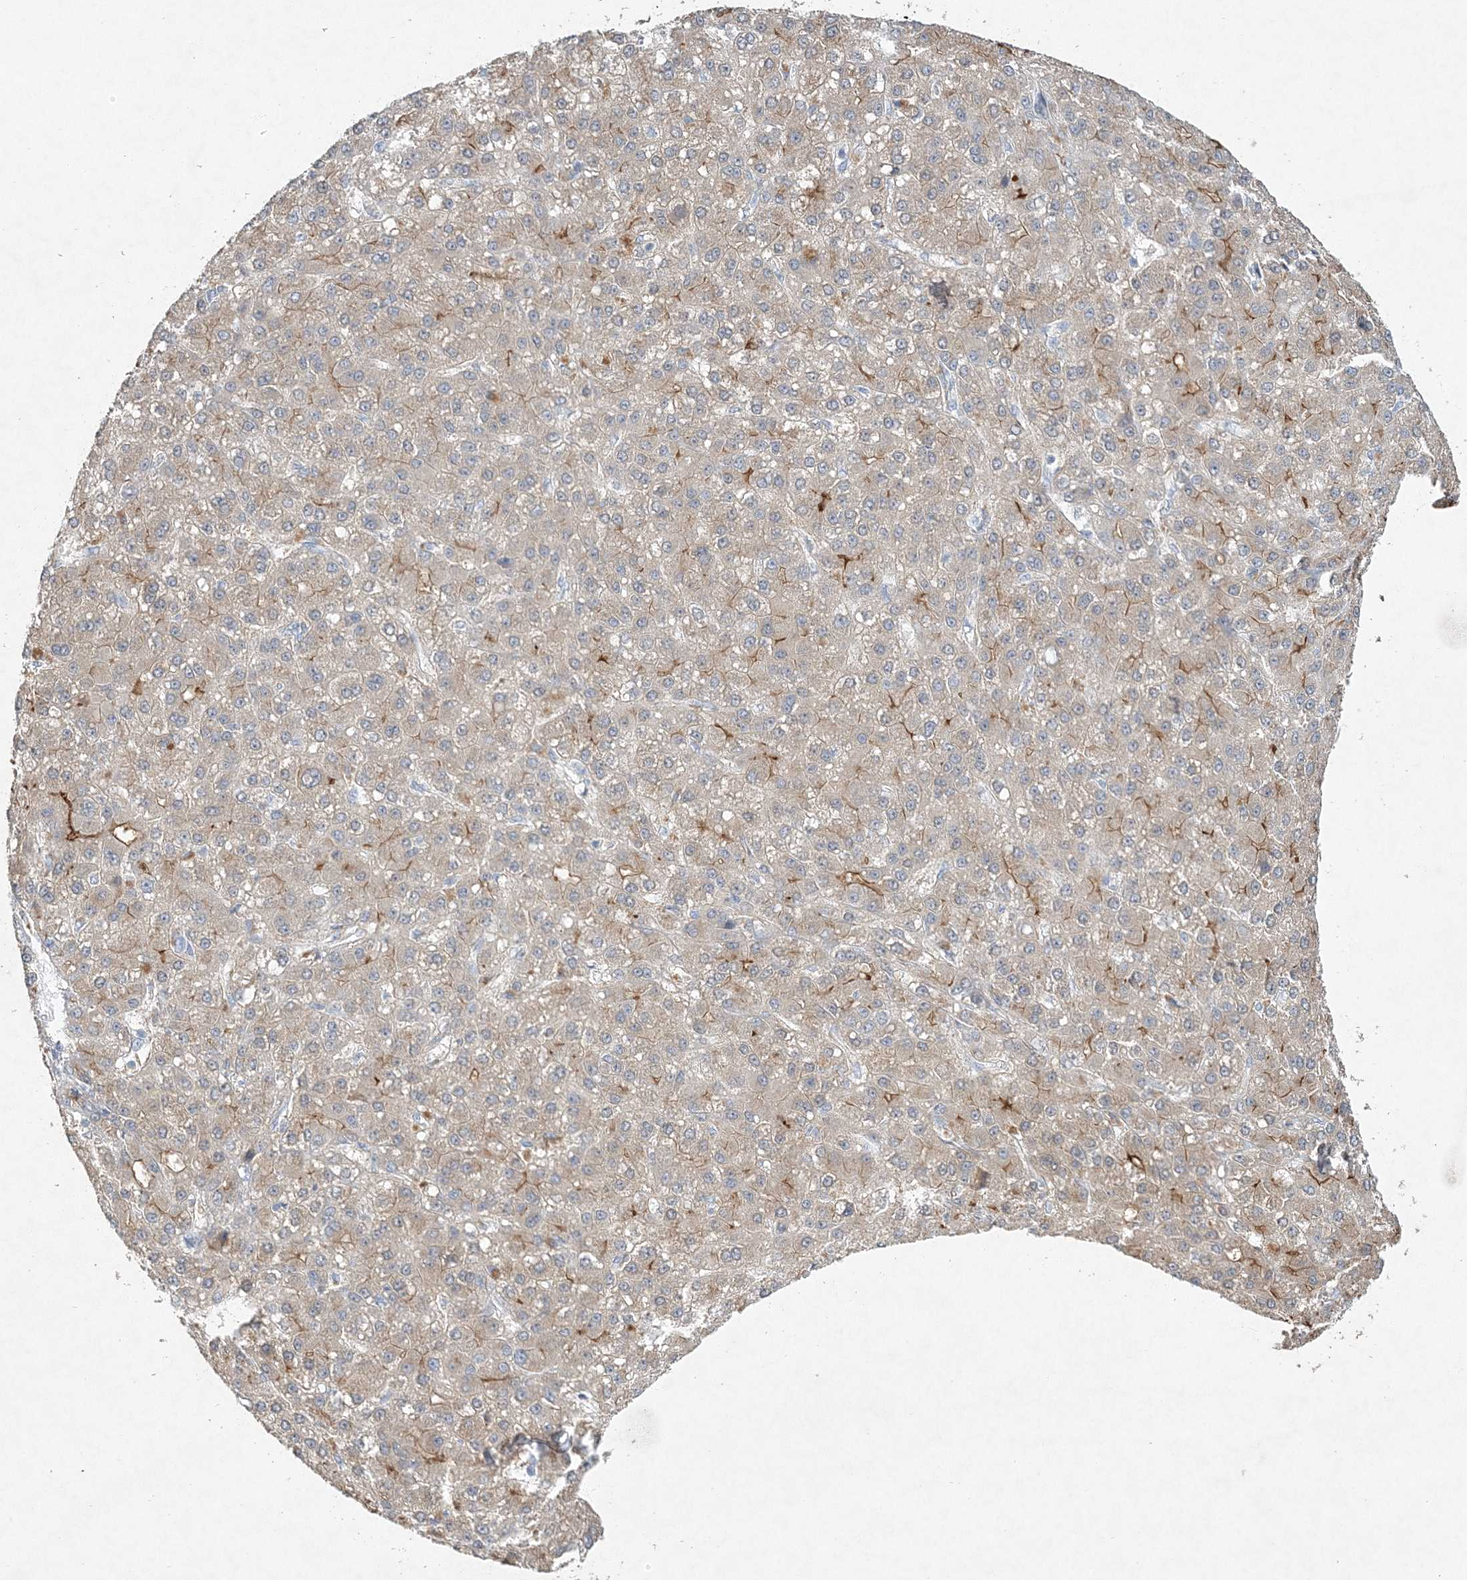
{"staining": {"intensity": "moderate", "quantity": ">75%", "location": "cytoplasmic/membranous"}, "tissue": "liver cancer", "cell_type": "Tumor cells", "image_type": "cancer", "snomed": [{"axis": "morphology", "description": "Carcinoma, Hepatocellular, NOS"}, {"axis": "topography", "description": "Liver"}], "caption": "Liver hepatocellular carcinoma stained with DAB (3,3'-diaminobenzidine) immunohistochemistry (IHC) displays medium levels of moderate cytoplasmic/membranous expression in approximately >75% of tumor cells.", "gene": "MAT2B", "patient": {"sex": "male", "age": 67}}